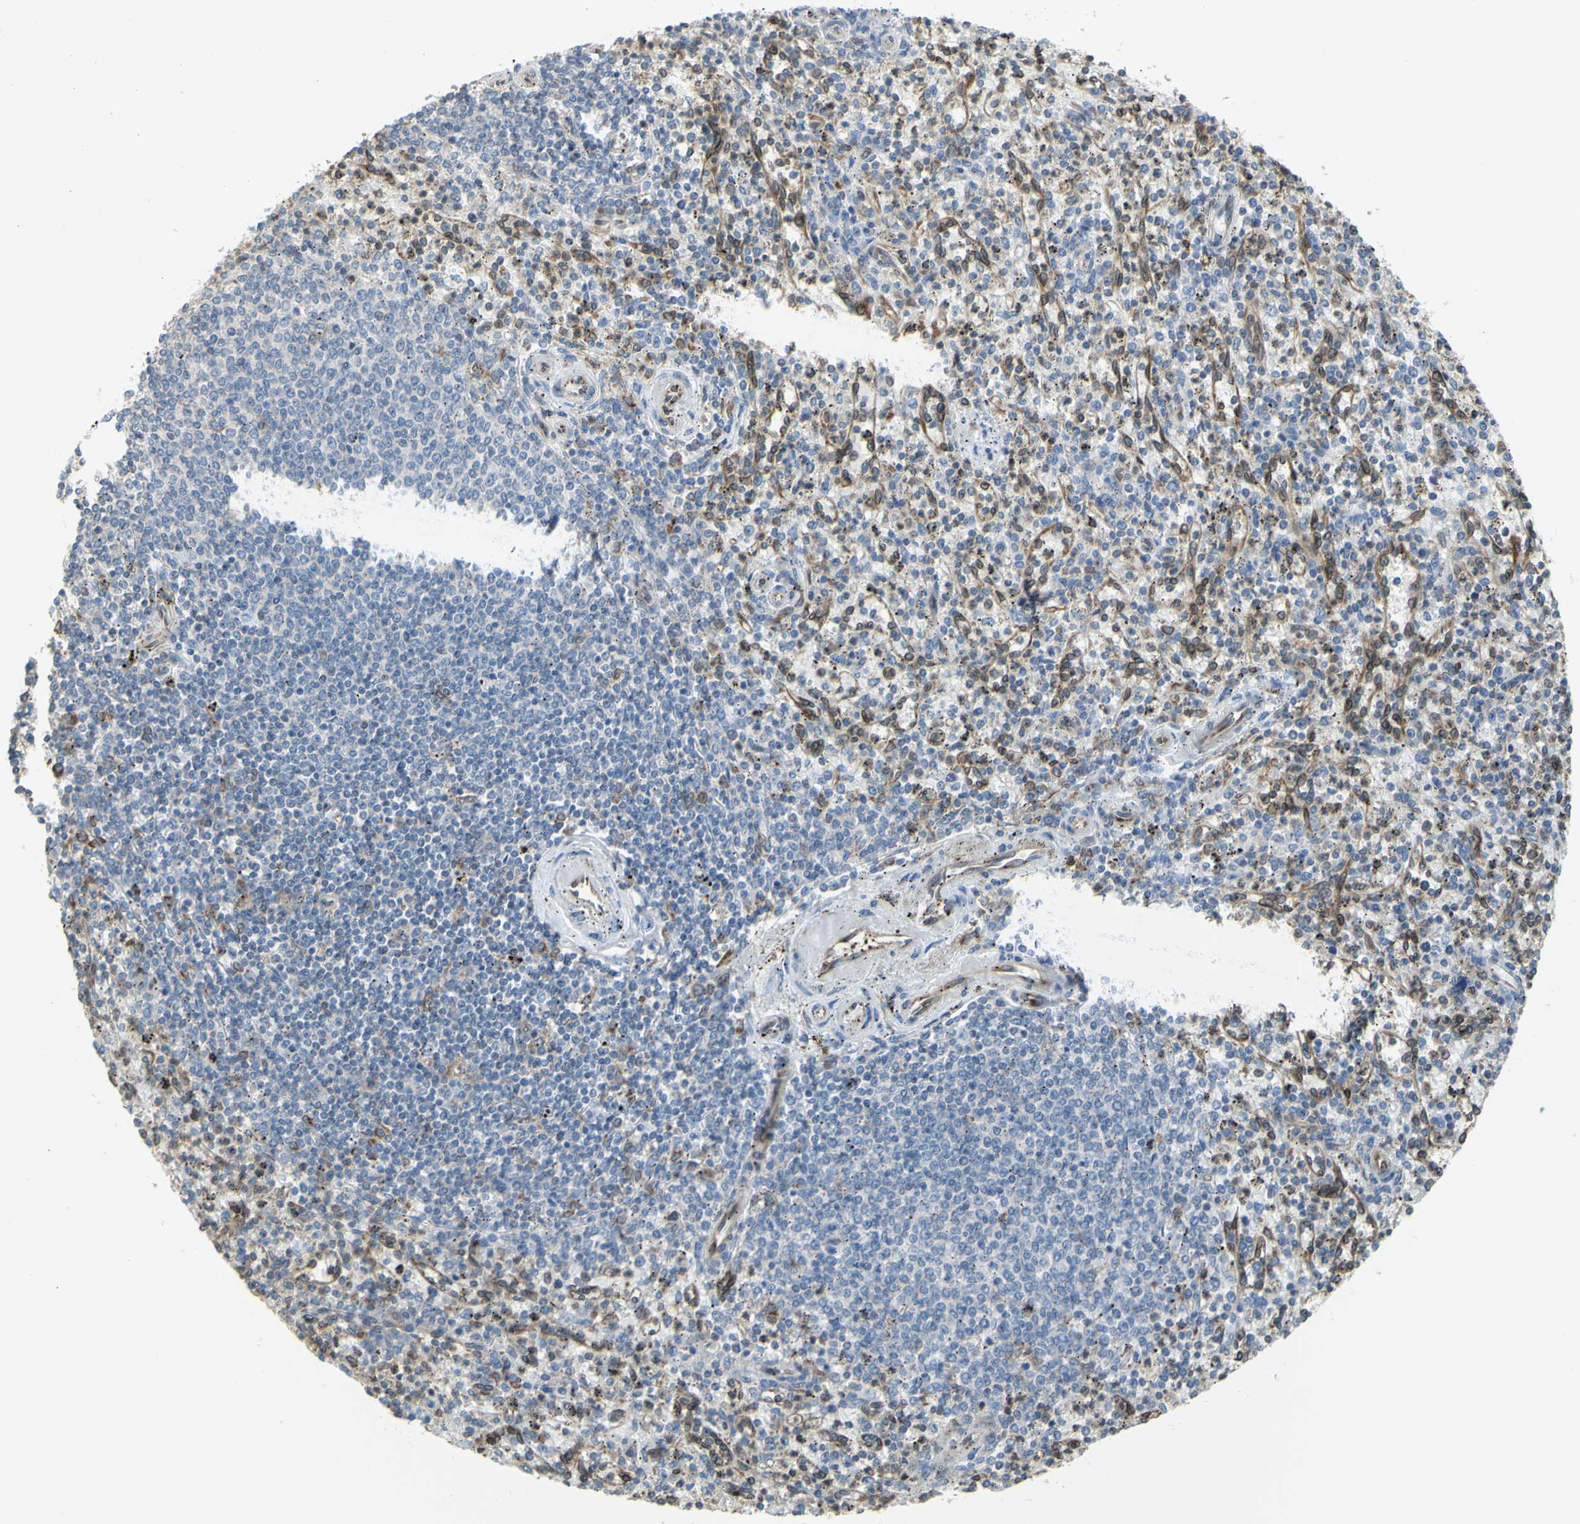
{"staining": {"intensity": "negative", "quantity": "none", "location": "none"}, "tissue": "spleen", "cell_type": "Cells in red pulp", "image_type": "normal", "snomed": [{"axis": "morphology", "description": "Normal tissue, NOS"}, {"axis": "topography", "description": "Spleen"}], "caption": "Cells in red pulp are negative for brown protein staining in normal spleen. (Stains: DAB (3,3'-diaminobenzidine) immunohistochemistry with hematoxylin counter stain, Microscopy: brightfield microscopy at high magnification).", "gene": "MGST2", "patient": {"sex": "male", "age": 72}}